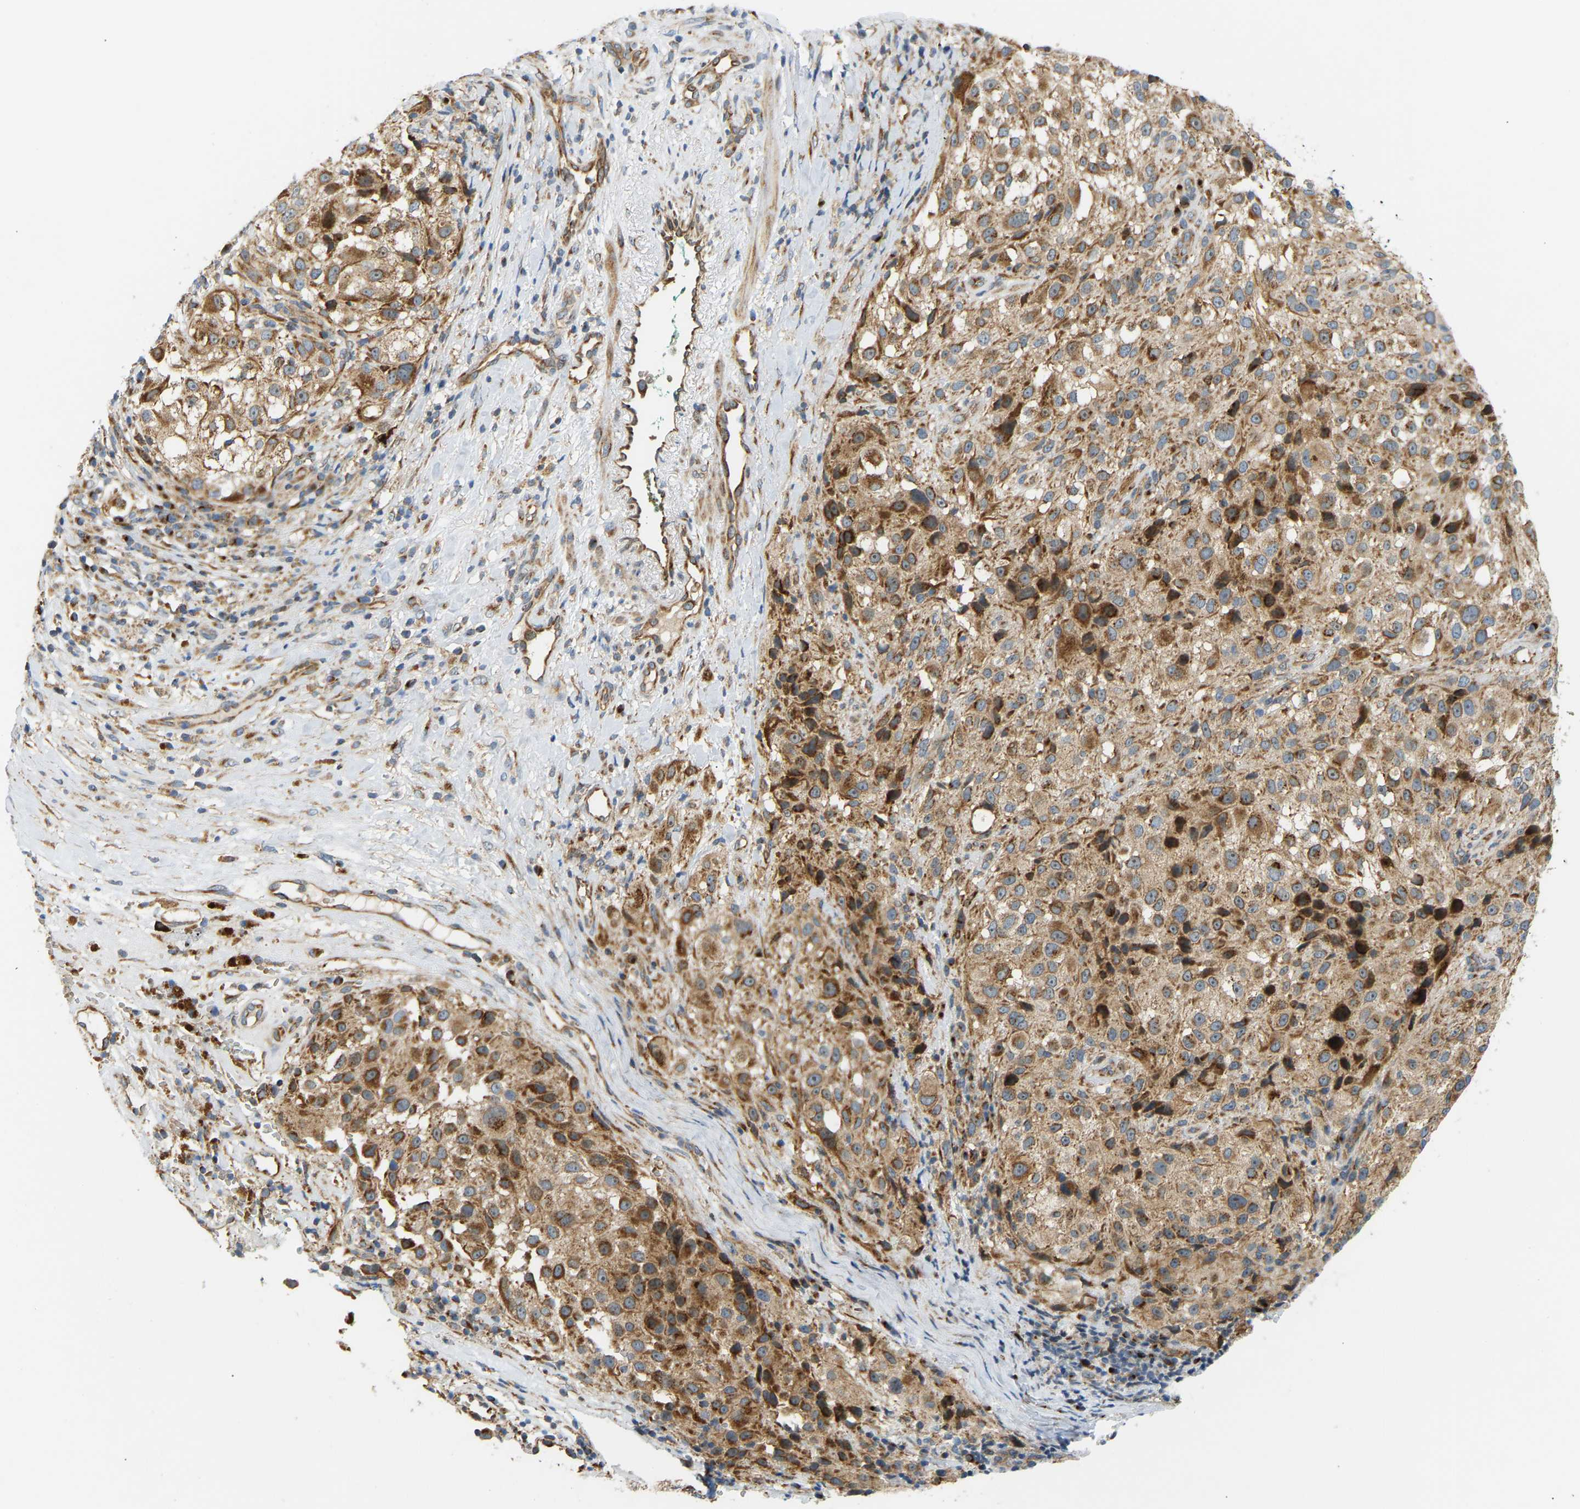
{"staining": {"intensity": "moderate", "quantity": ">75%", "location": "cytoplasmic/membranous"}, "tissue": "melanoma", "cell_type": "Tumor cells", "image_type": "cancer", "snomed": [{"axis": "morphology", "description": "Necrosis, NOS"}, {"axis": "morphology", "description": "Malignant melanoma, NOS"}, {"axis": "topography", "description": "Skin"}], "caption": "An IHC micrograph of neoplastic tissue is shown. Protein staining in brown shows moderate cytoplasmic/membranous positivity in melanoma within tumor cells. Immunohistochemistry stains the protein of interest in brown and the nuclei are stained blue.", "gene": "YIPF2", "patient": {"sex": "female", "age": 87}}